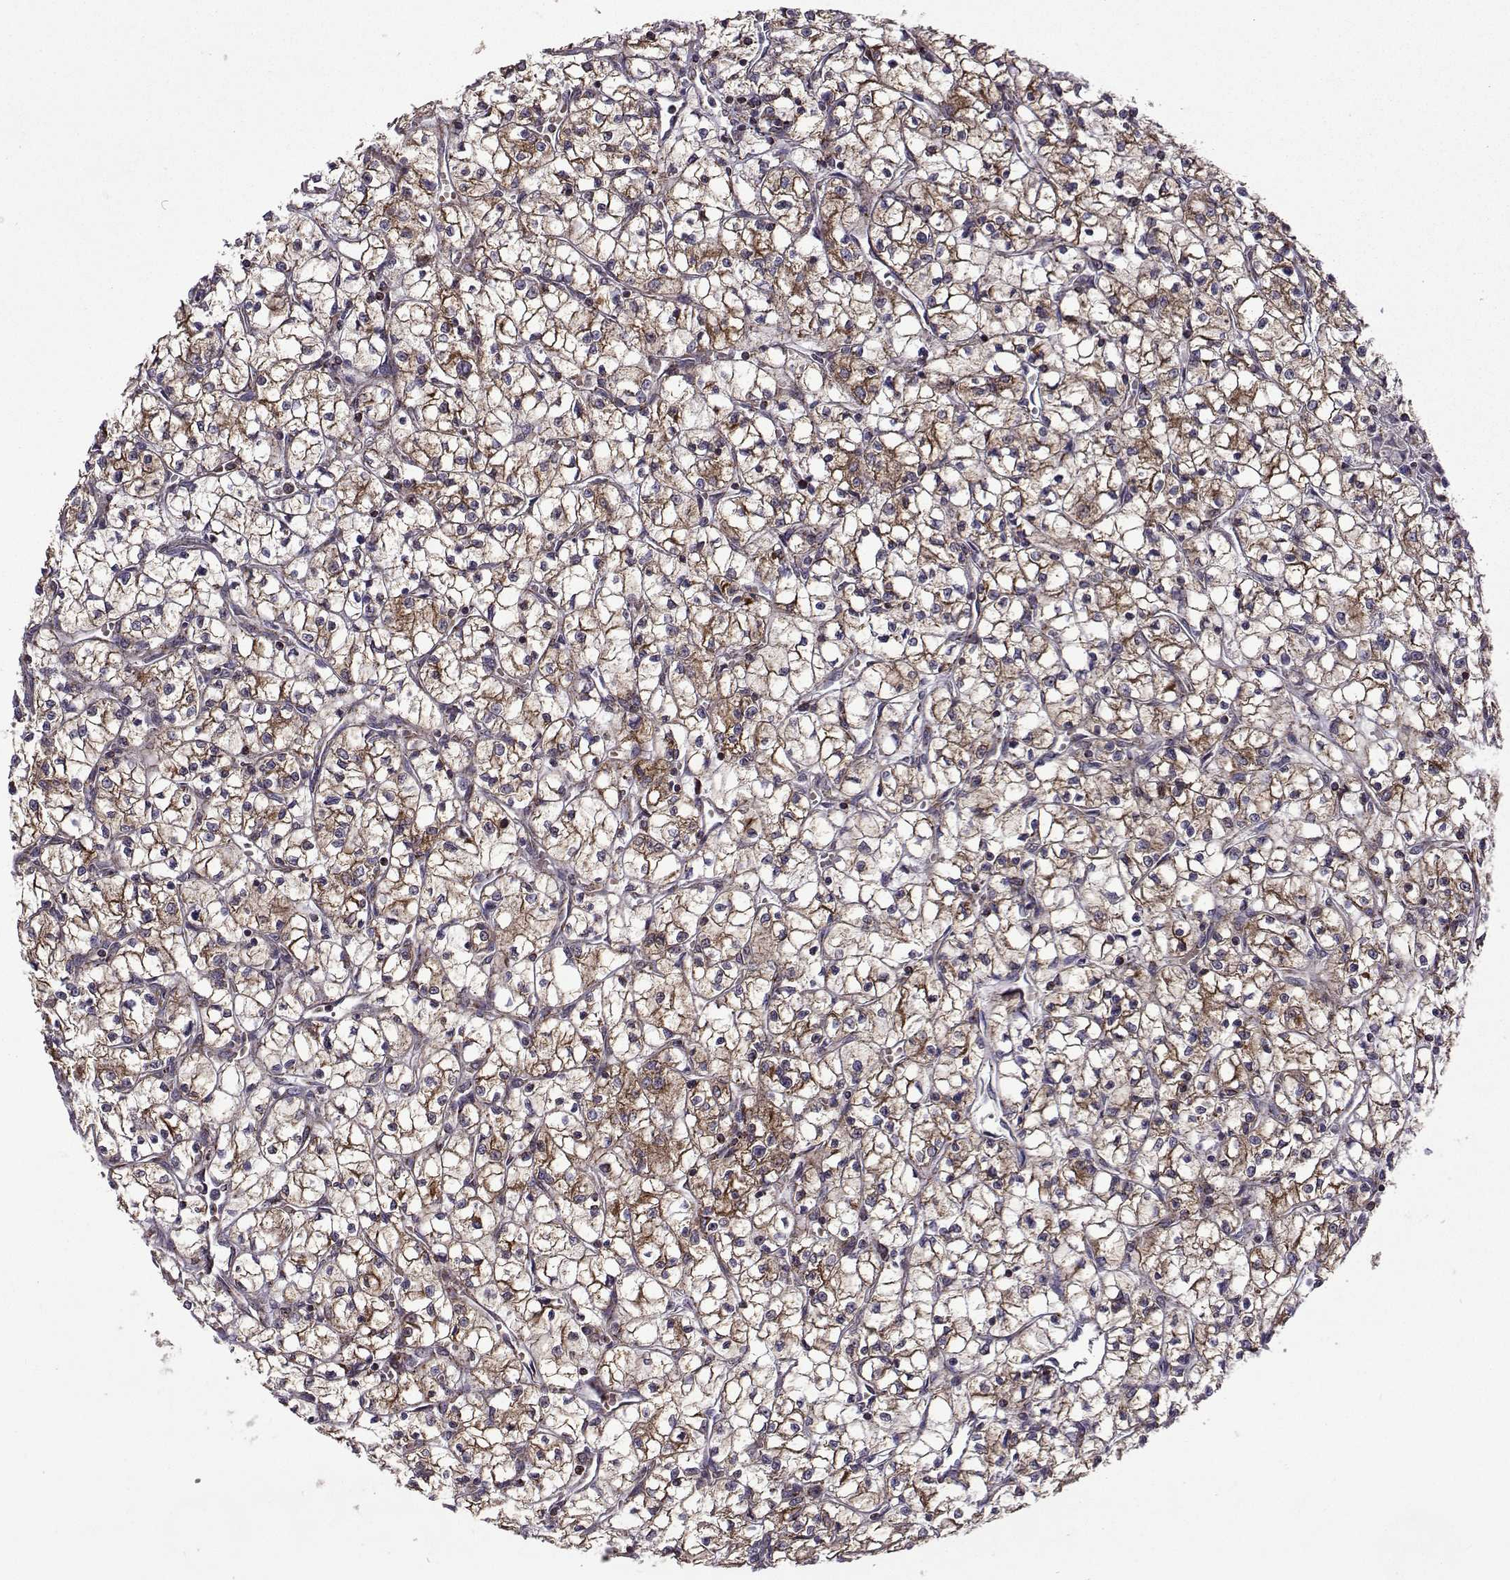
{"staining": {"intensity": "moderate", "quantity": "25%-75%", "location": "cytoplasmic/membranous"}, "tissue": "renal cancer", "cell_type": "Tumor cells", "image_type": "cancer", "snomed": [{"axis": "morphology", "description": "Adenocarcinoma, NOS"}, {"axis": "topography", "description": "Kidney"}], "caption": "Immunohistochemistry (IHC) of renal cancer (adenocarcinoma) demonstrates medium levels of moderate cytoplasmic/membranous staining in about 25%-75% of tumor cells.", "gene": "TAB2", "patient": {"sex": "female", "age": 64}}